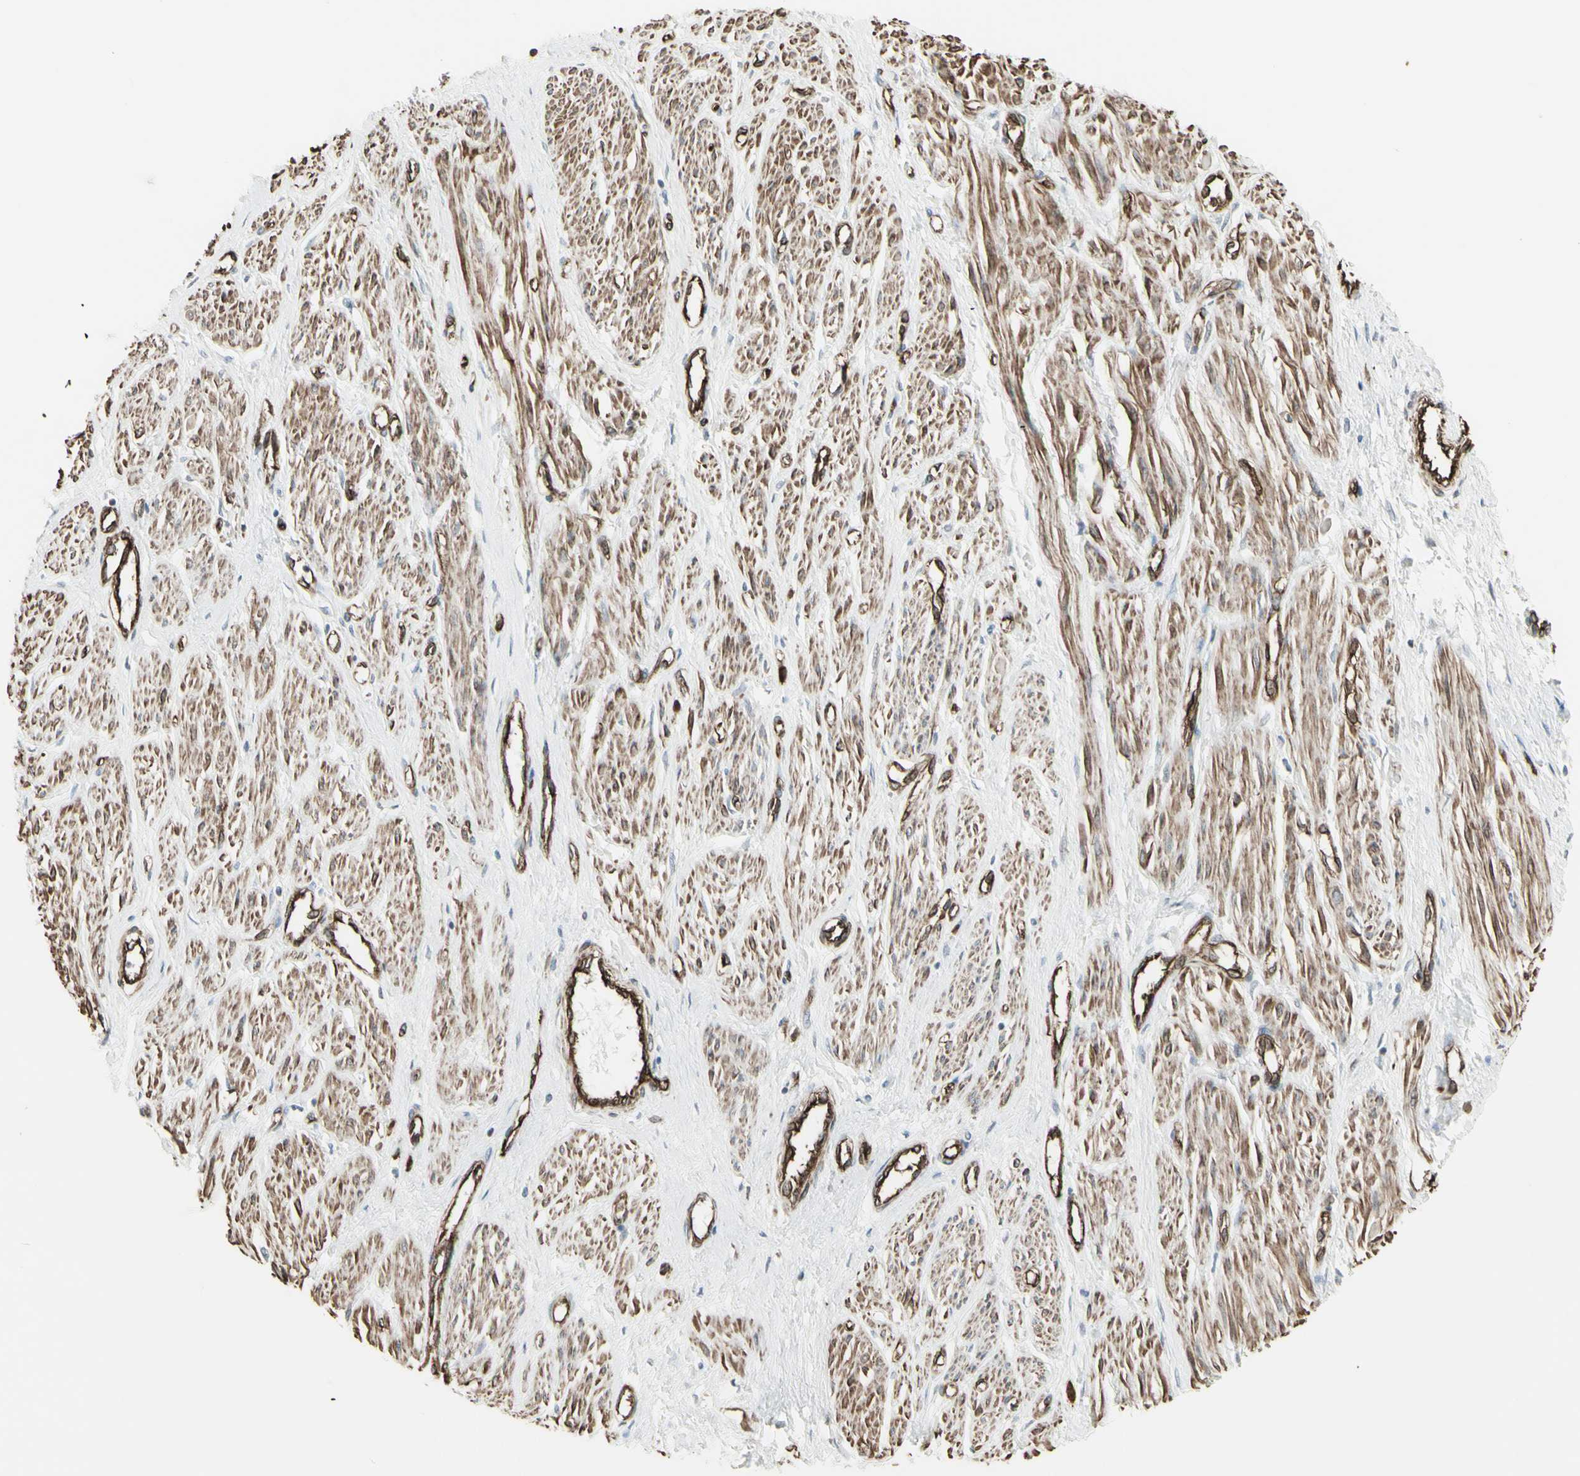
{"staining": {"intensity": "moderate", "quantity": ">75%", "location": "cytoplasmic/membranous"}, "tissue": "smooth muscle", "cell_type": "Smooth muscle cells", "image_type": "normal", "snomed": [{"axis": "morphology", "description": "Normal tissue, NOS"}, {"axis": "topography", "description": "Smooth muscle"}, {"axis": "topography", "description": "Uterus"}], "caption": "This photomicrograph displays benign smooth muscle stained with IHC to label a protein in brown. The cytoplasmic/membranous of smooth muscle cells show moderate positivity for the protein. Nuclei are counter-stained blue.", "gene": "DTX3L", "patient": {"sex": "female", "age": 39}}